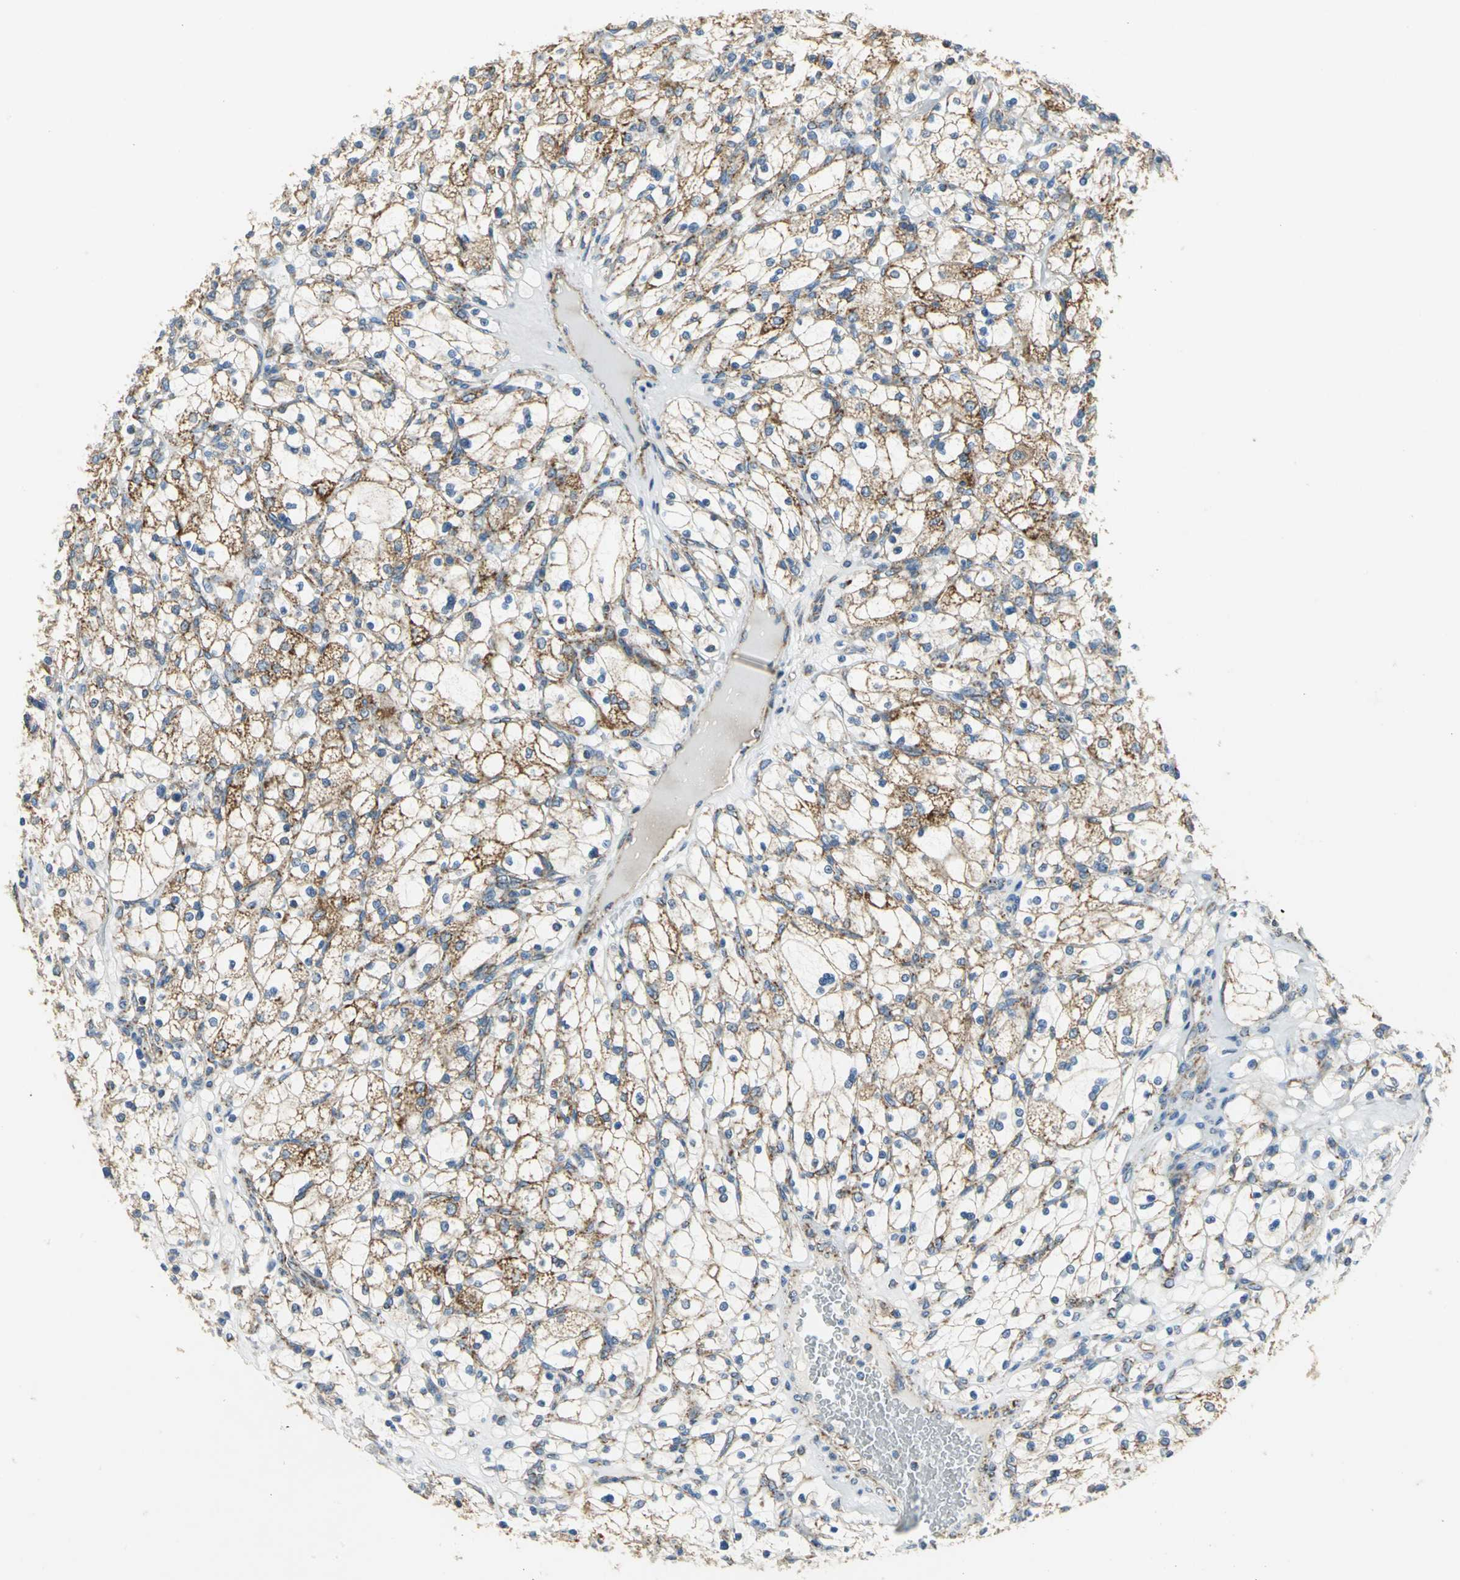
{"staining": {"intensity": "moderate", "quantity": ">75%", "location": "cytoplasmic/membranous"}, "tissue": "renal cancer", "cell_type": "Tumor cells", "image_type": "cancer", "snomed": [{"axis": "morphology", "description": "Adenocarcinoma, NOS"}, {"axis": "topography", "description": "Kidney"}], "caption": "Human adenocarcinoma (renal) stained with a brown dye displays moderate cytoplasmic/membranous positive staining in approximately >75% of tumor cells.", "gene": "NDUFB5", "patient": {"sex": "female", "age": 83}}